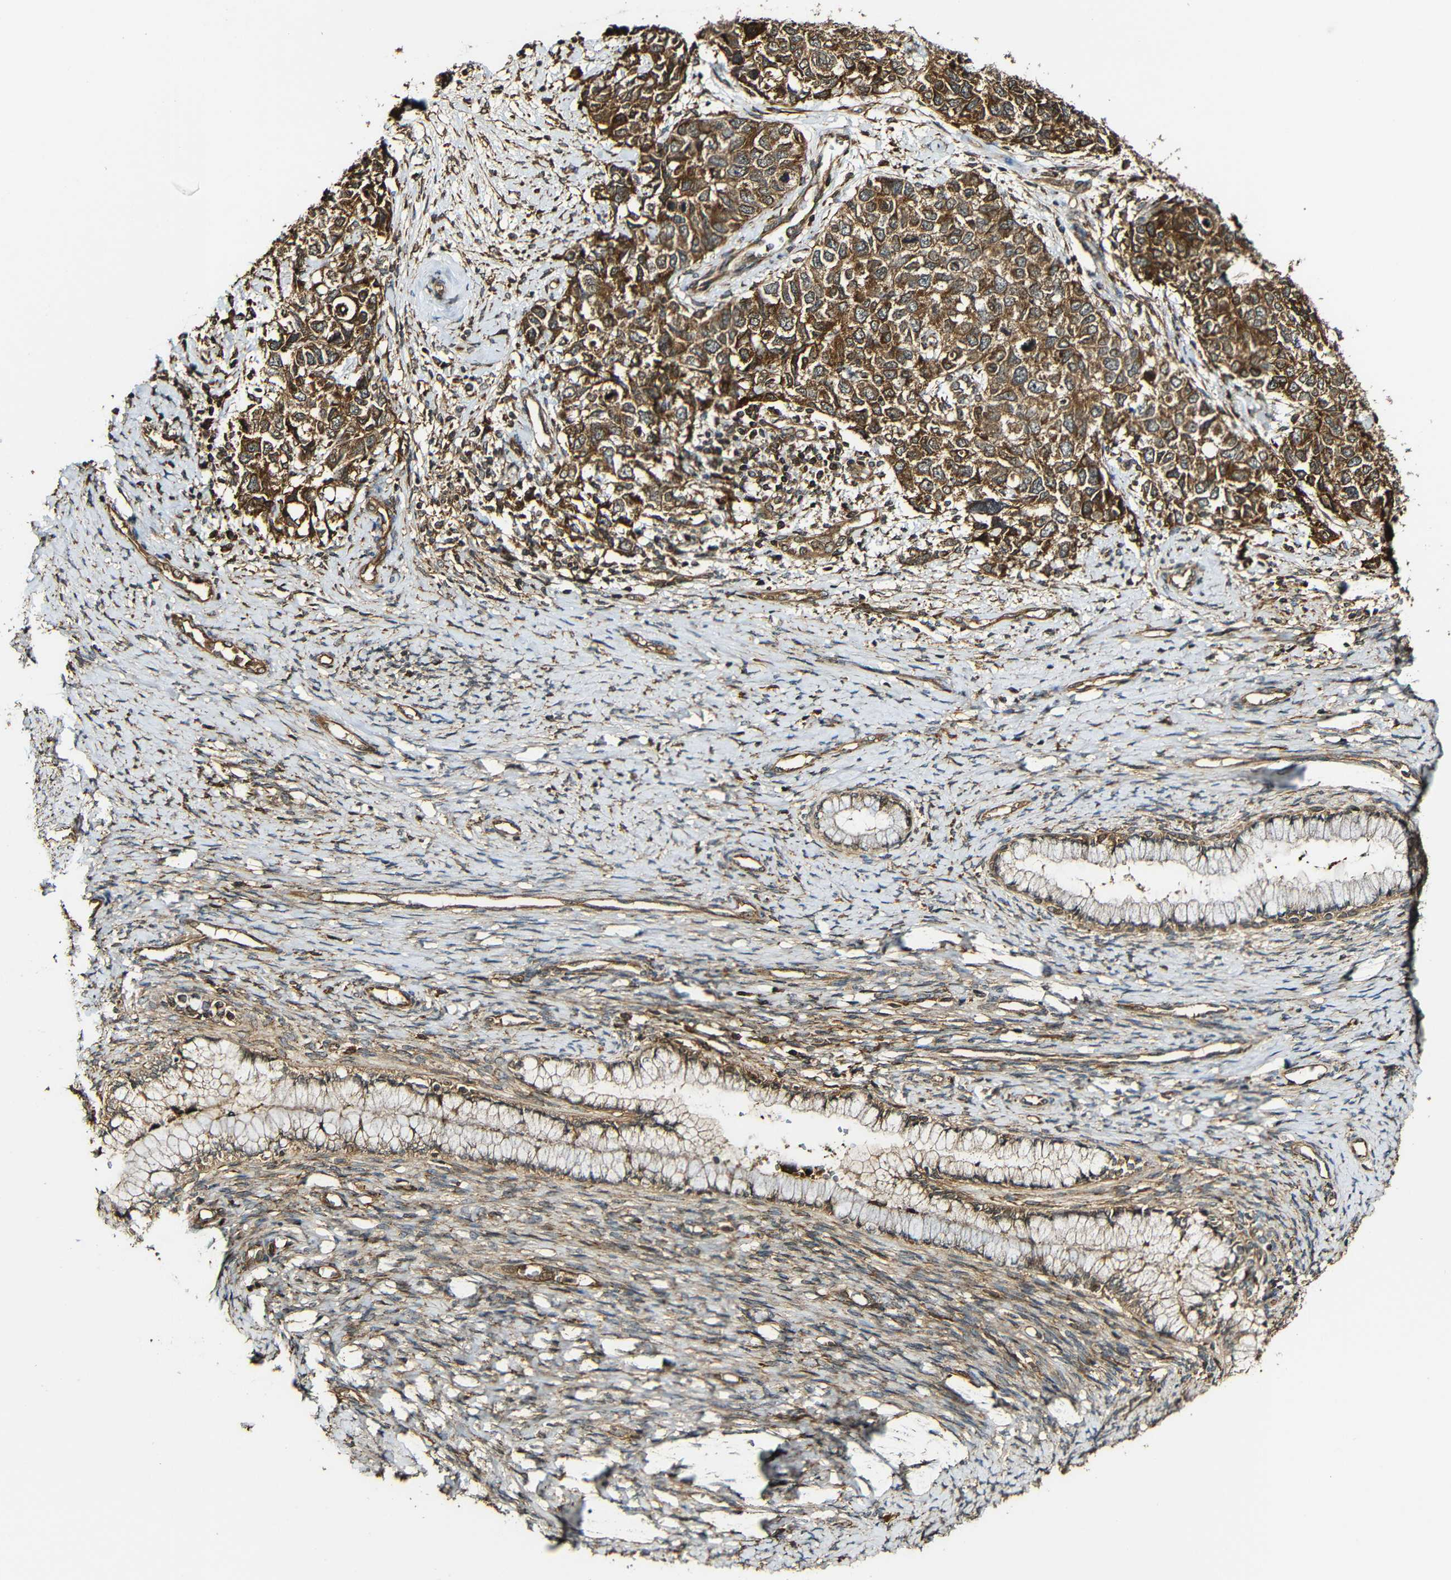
{"staining": {"intensity": "strong", "quantity": ">75%", "location": "cytoplasmic/membranous"}, "tissue": "cervical cancer", "cell_type": "Tumor cells", "image_type": "cancer", "snomed": [{"axis": "morphology", "description": "Squamous cell carcinoma, NOS"}, {"axis": "topography", "description": "Cervix"}], "caption": "Cervical cancer (squamous cell carcinoma) stained with a protein marker shows strong staining in tumor cells.", "gene": "CASP8", "patient": {"sex": "female", "age": 63}}